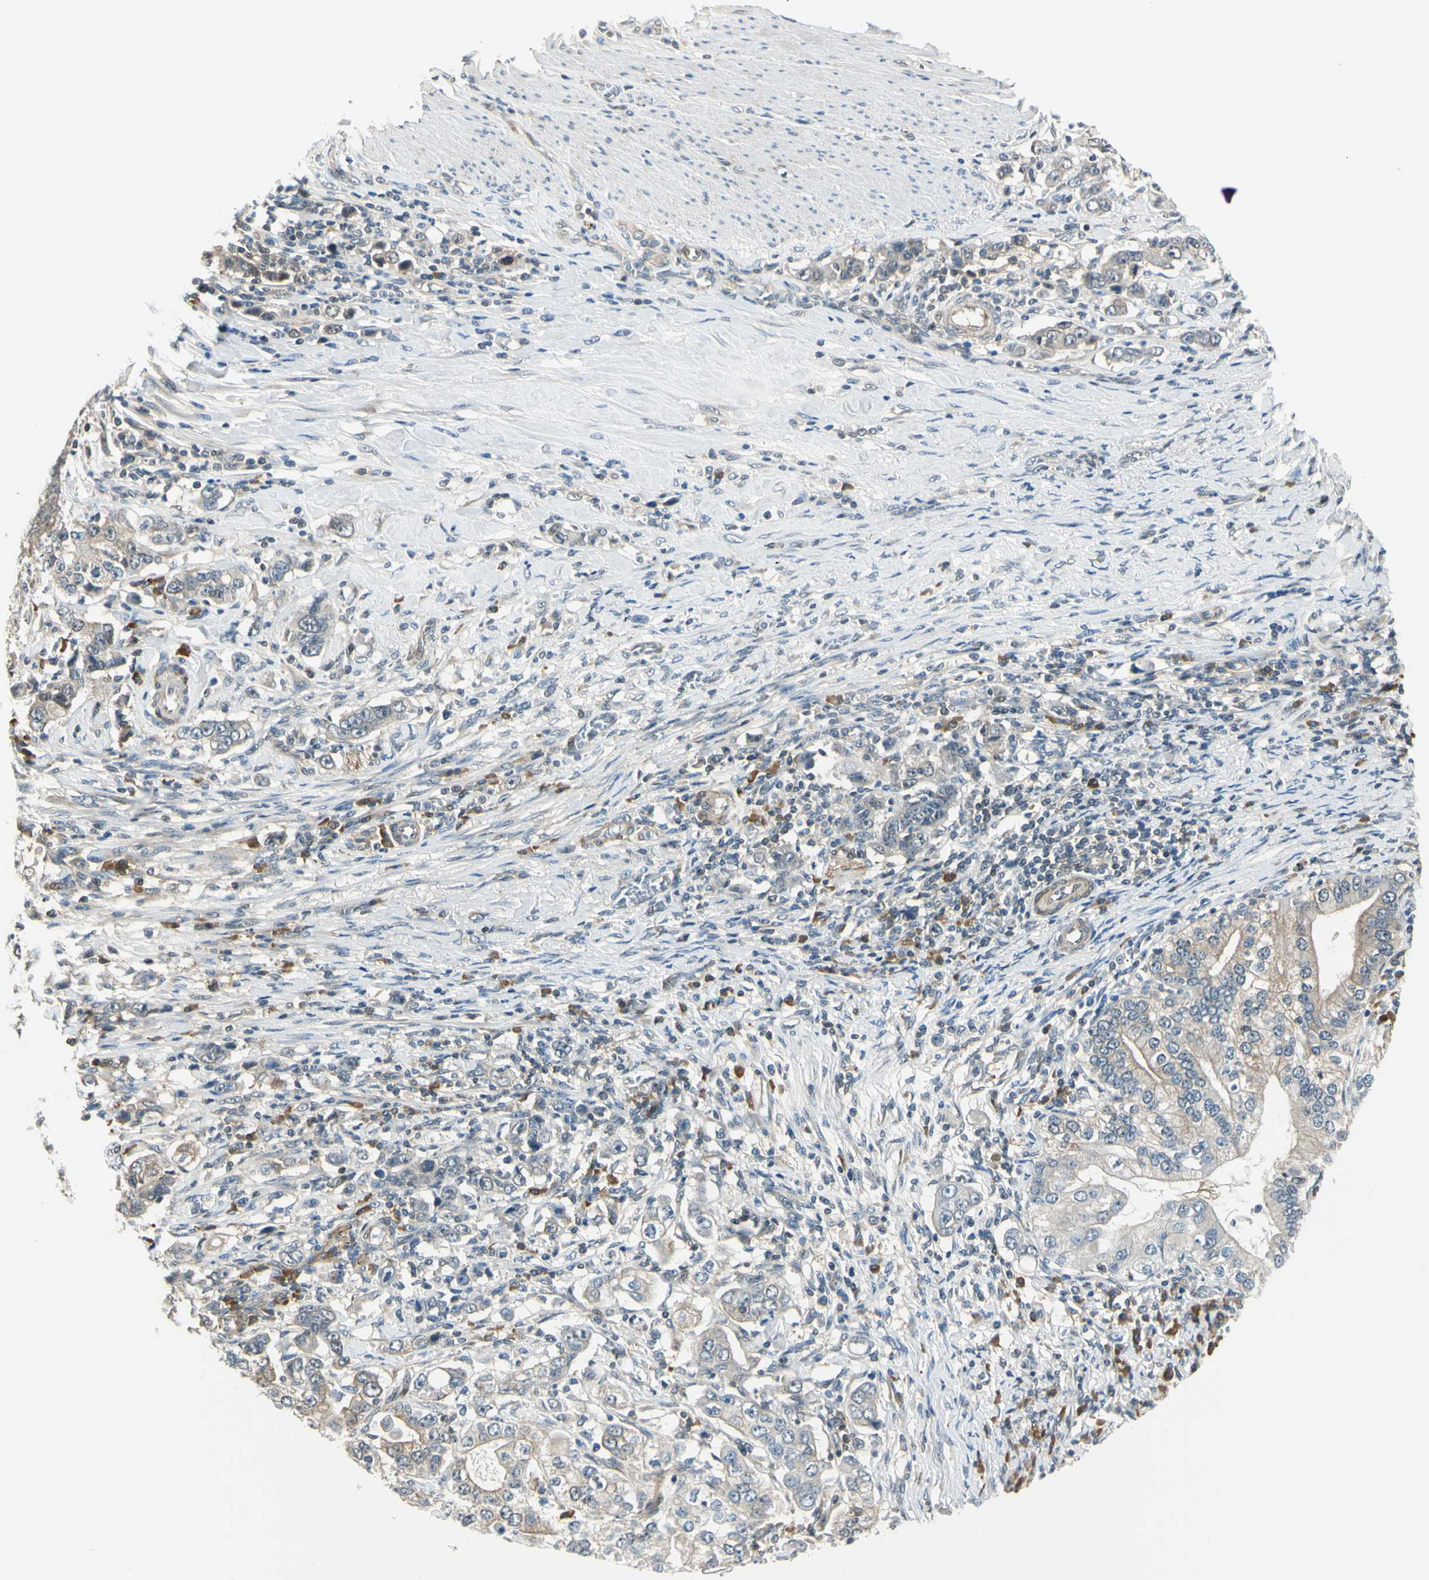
{"staining": {"intensity": "weak", "quantity": ">75%", "location": "cytoplasmic/membranous,nuclear"}, "tissue": "stomach cancer", "cell_type": "Tumor cells", "image_type": "cancer", "snomed": [{"axis": "morphology", "description": "Adenocarcinoma, NOS"}, {"axis": "topography", "description": "Stomach, lower"}], "caption": "The histopathology image reveals a brown stain indicating the presence of a protein in the cytoplasmic/membranous and nuclear of tumor cells in stomach cancer.", "gene": "RASGRF1", "patient": {"sex": "female", "age": 72}}